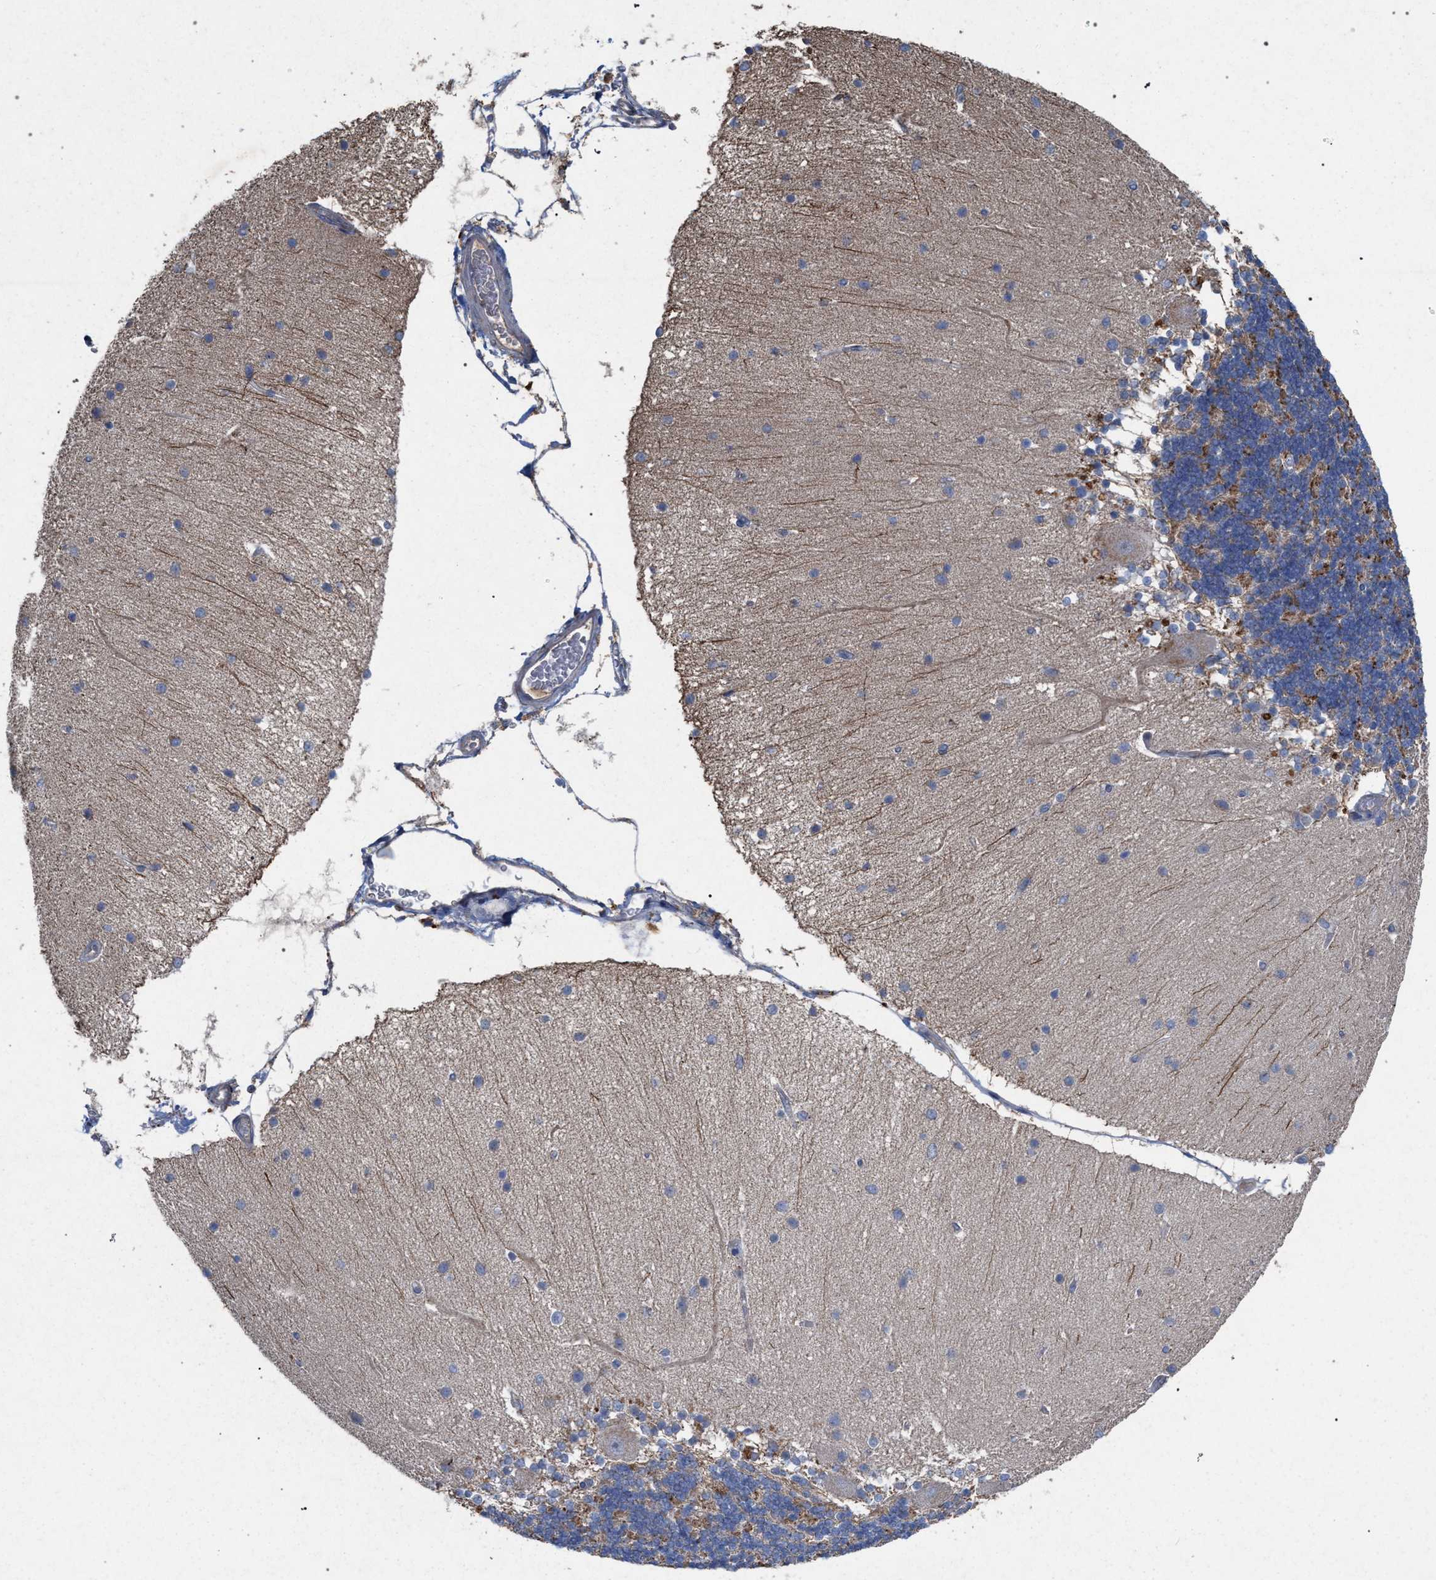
{"staining": {"intensity": "moderate", "quantity": "<25%", "location": "cytoplasmic/membranous"}, "tissue": "cerebellum", "cell_type": "Cells in granular layer", "image_type": "normal", "snomed": [{"axis": "morphology", "description": "Normal tissue, NOS"}, {"axis": "topography", "description": "Cerebellum"}], "caption": "Protein staining of unremarkable cerebellum displays moderate cytoplasmic/membranous positivity in about <25% of cells in granular layer. (DAB IHC, brown staining for protein, blue staining for nuclei).", "gene": "BCL2L12", "patient": {"sex": "female", "age": 54}}